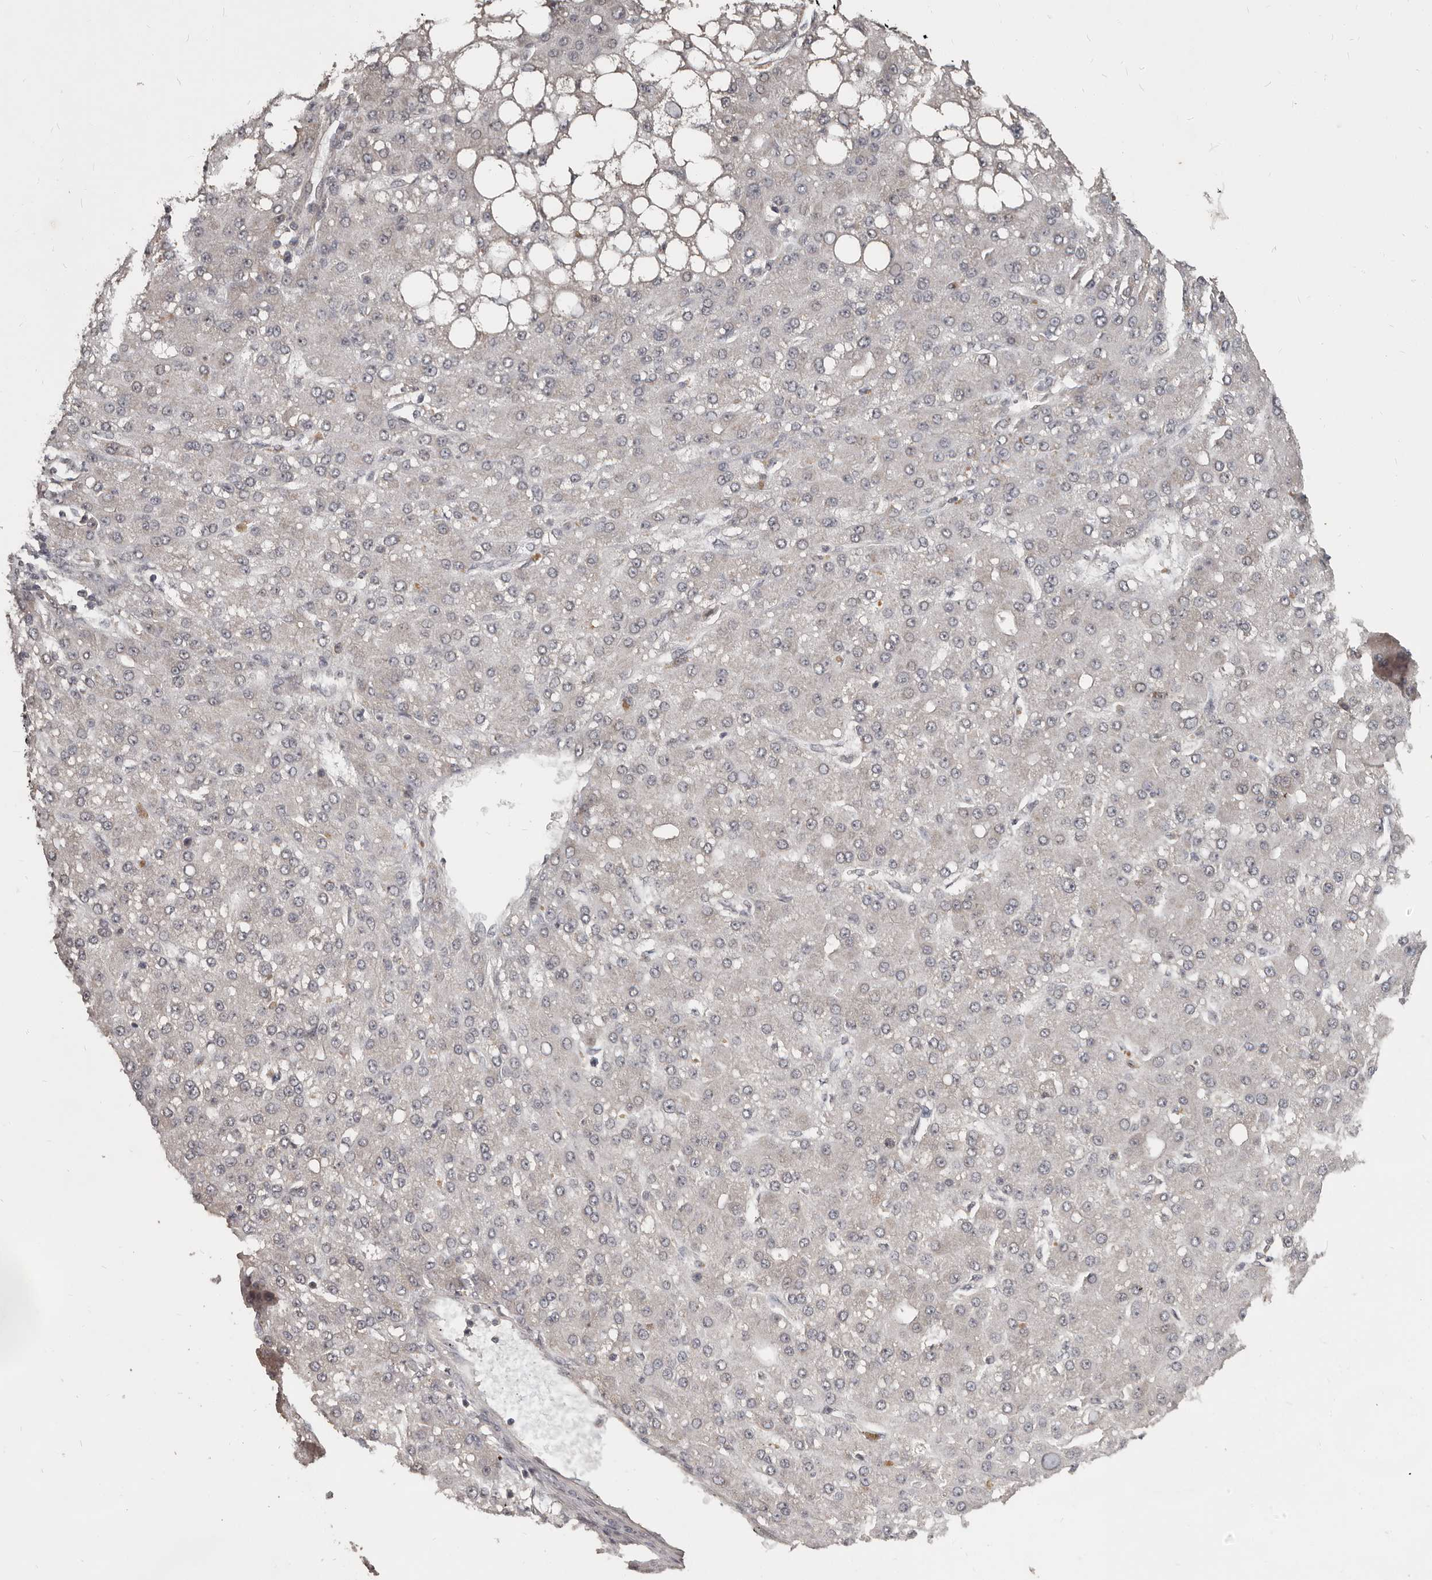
{"staining": {"intensity": "negative", "quantity": "none", "location": "none"}, "tissue": "liver cancer", "cell_type": "Tumor cells", "image_type": "cancer", "snomed": [{"axis": "morphology", "description": "Carcinoma, Hepatocellular, NOS"}, {"axis": "topography", "description": "Liver"}], "caption": "IHC image of human liver cancer (hepatocellular carcinoma) stained for a protein (brown), which demonstrates no positivity in tumor cells.", "gene": "ZFP14", "patient": {"sex": "male", "age": 67}}